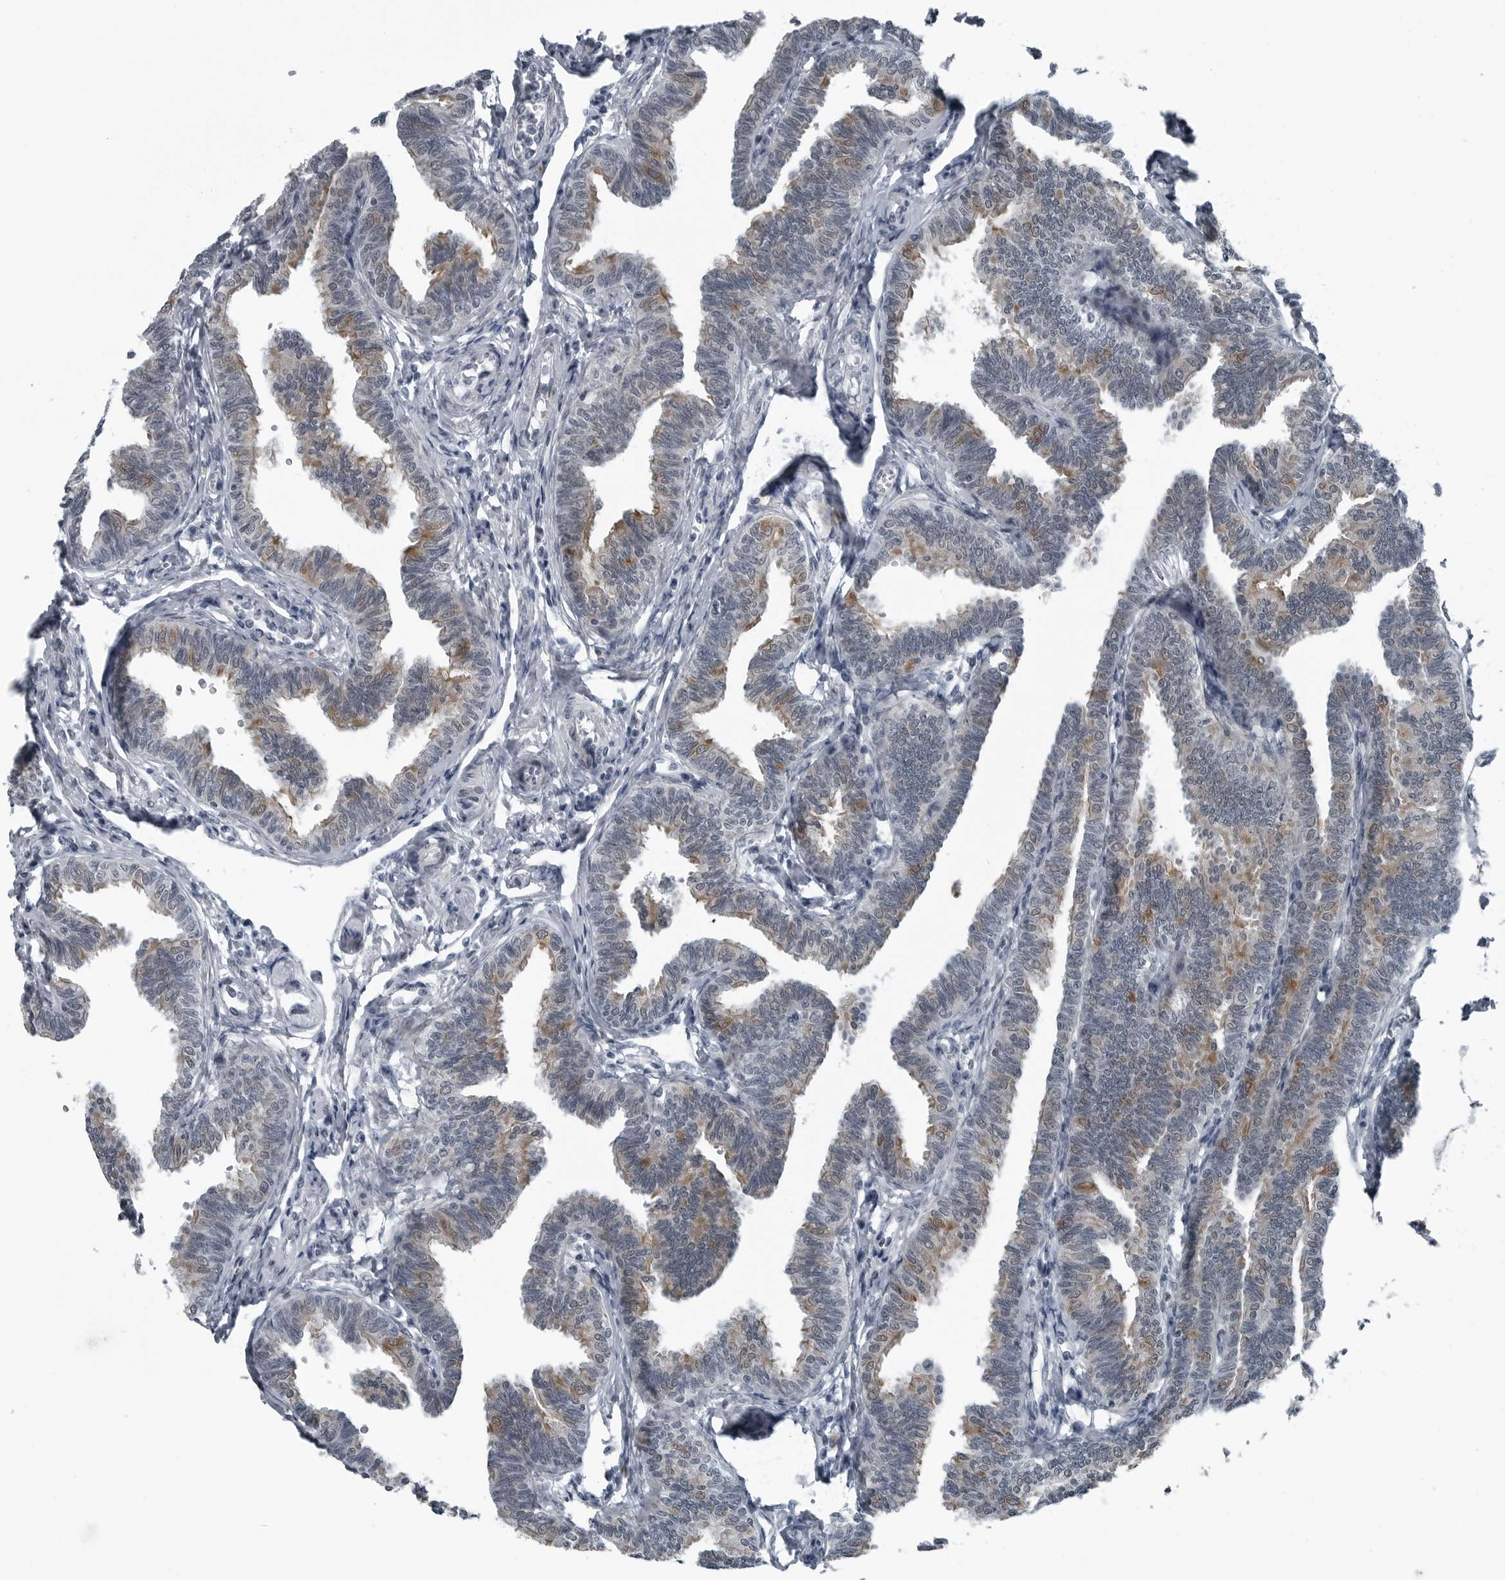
{"staining": {"intensity": "moderate", "quantity": "25%-75%", "location": "cytoplasmic/membranous"}, "tissue": "fallopian tube", "cell_type": "Glandular cells", "image_type": "normal", "snomed": [{"axis": "morphology", "description": "Normal tissue, NOS"}, {"axis": "topography", "description": "Fallopian tube"}, {"axis": "topography", "description": "Ovary"}], "caption": "This photomicrograph shows immunohistochemistry staining of unremarkable human fallopian tube, with medium moderate cytoplasmic/membranous expression in approximately 25%-75% of glandular cells.", "gene": "DNAAF11", "patient": {"sex": "female", "age": 23}}